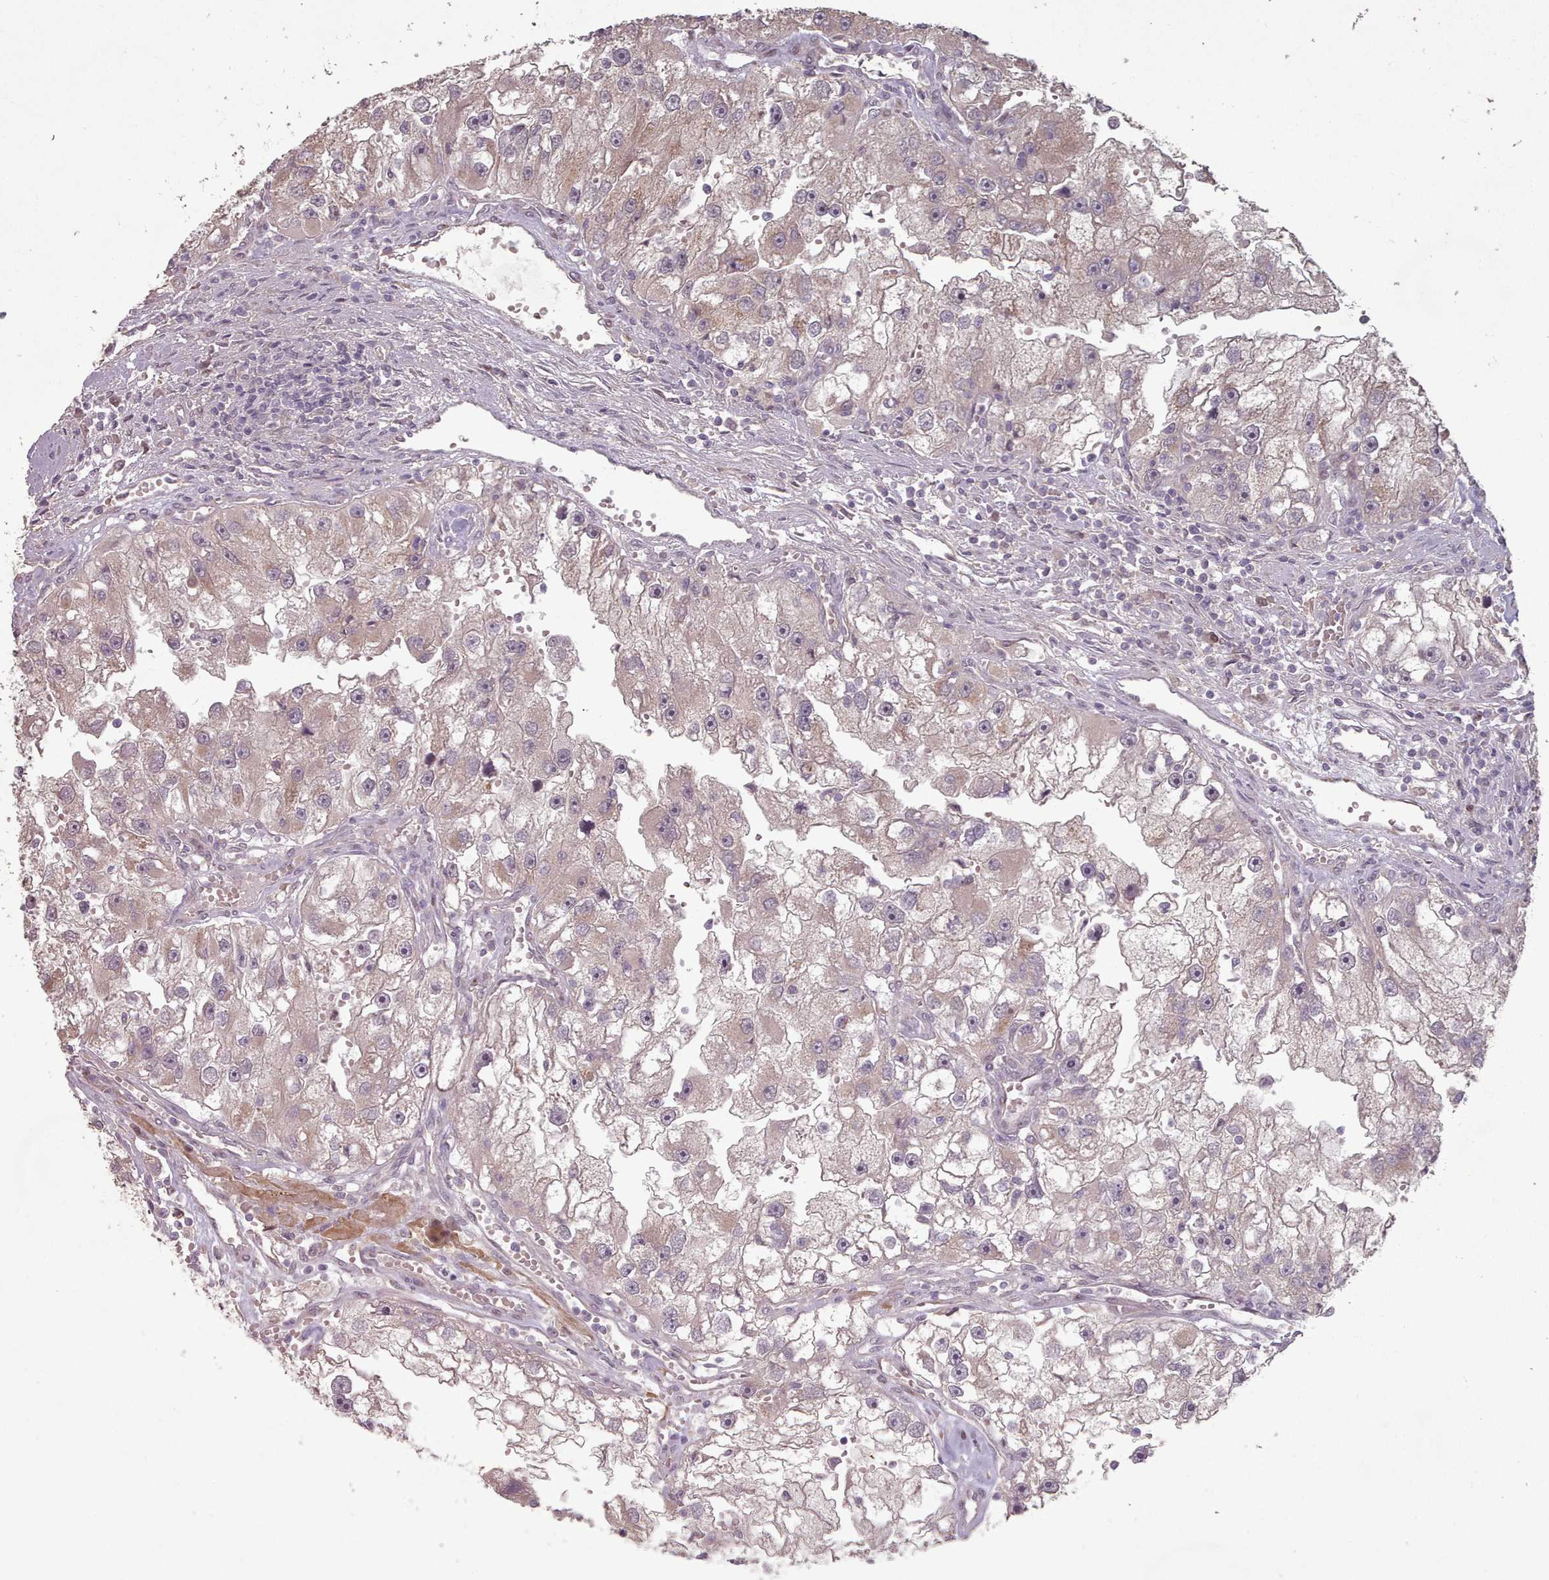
{"staining": {"intensity": "weak", "quantity": "25%-75%", "location": "cytoplasmic/membranous"}, "tissue": "renal cancer", "cell_type": "Tumor cells", "image_type": "cancer", "snomed": [{"axis": "morphology", "description": "Adenocarcinoma, NOS"}, {"axis": "topography", "description": "Kidney"}], "caption": "Protein expression analysis of renal adenocarcinoma reveals weak cytoplasmic/membranous expression in approximately 25%-75% of tumor cells. (brown staining indicates protein expression, while blue staining denotes nuclei).", "gene": "ERCC6L", "patient": {"sex": "male", "age": 63}}